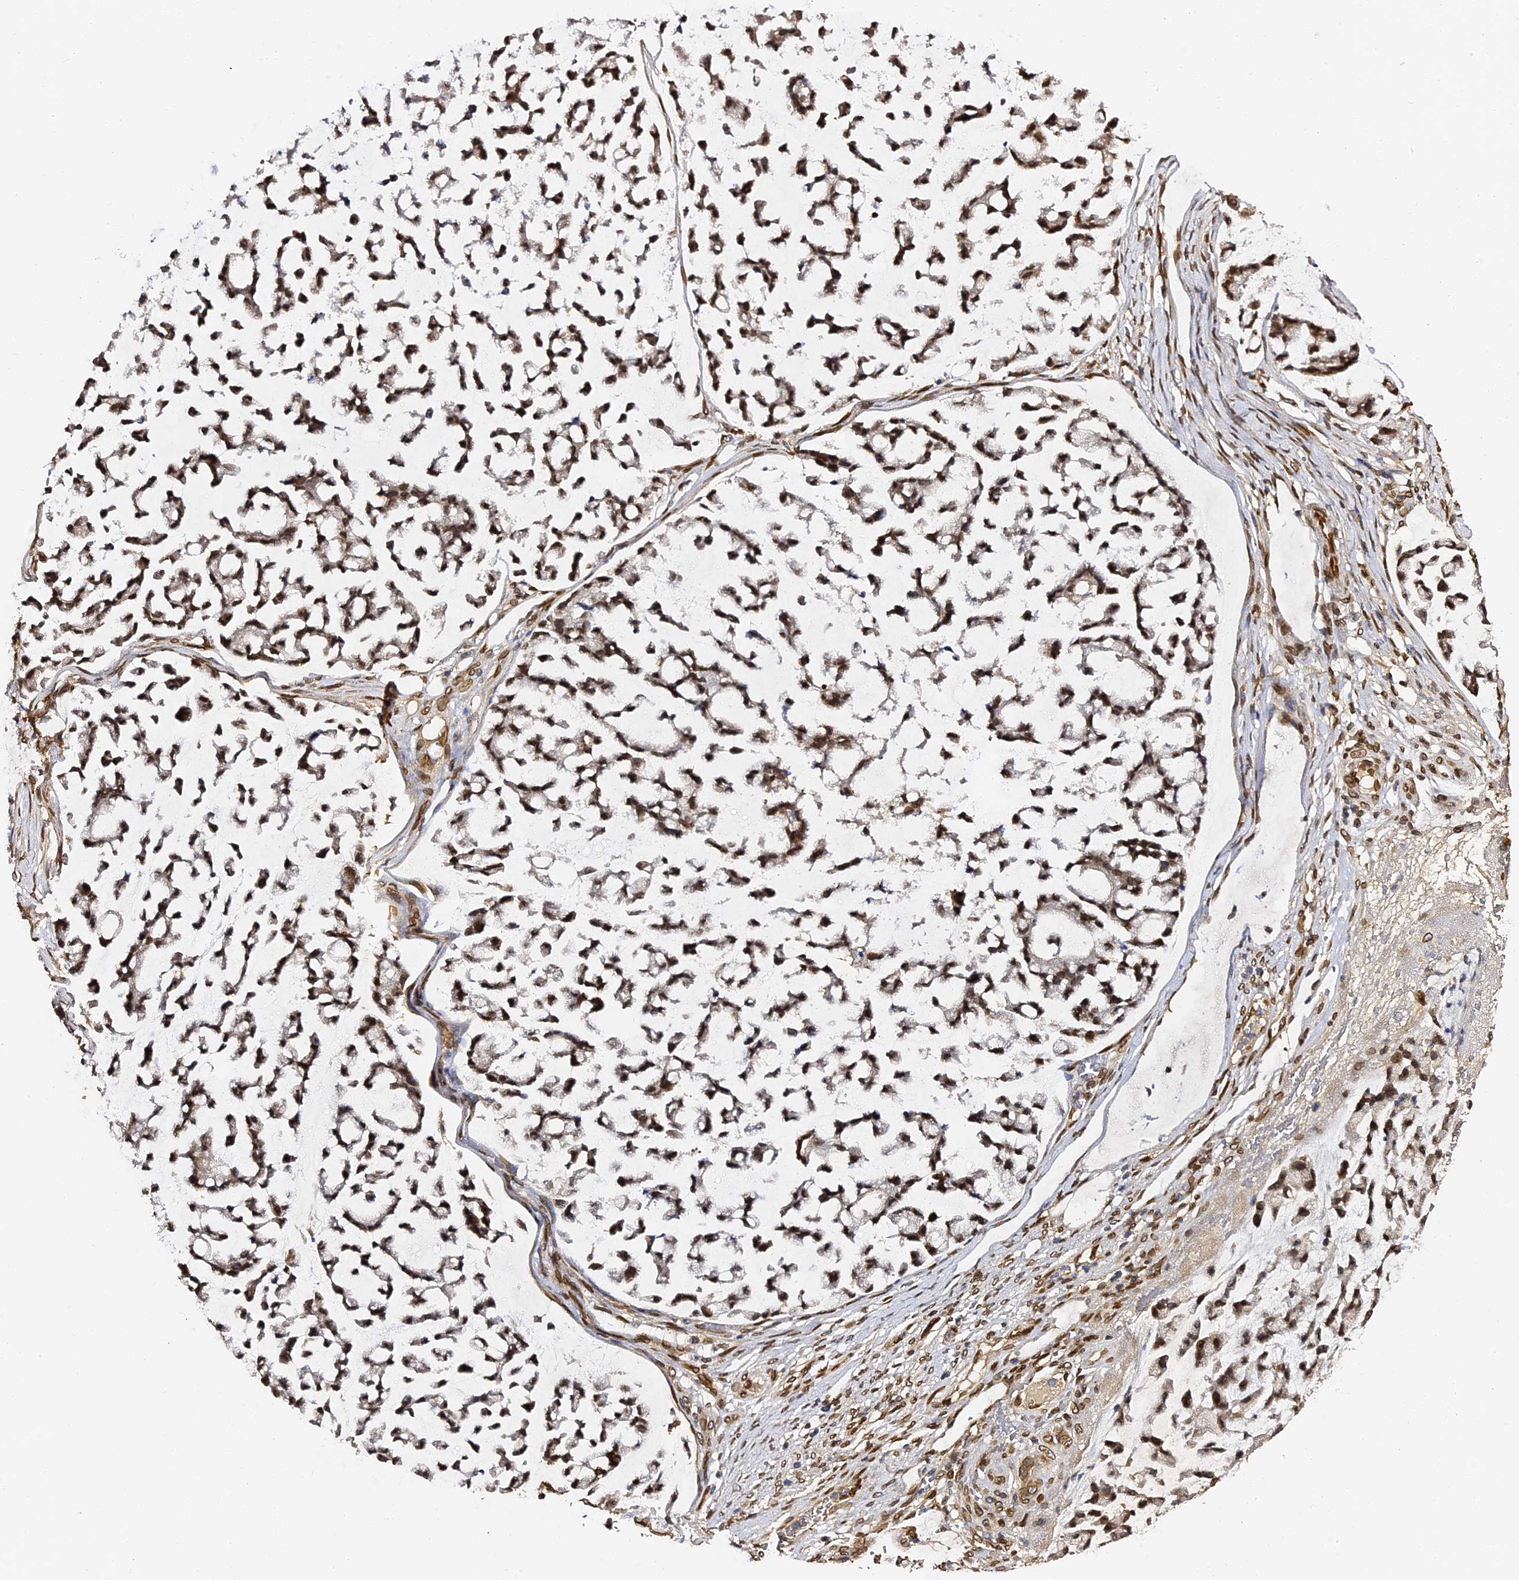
{"staining": {"intensity": "strong", "quantity": ">75%", "location": "nuclear"}, "tissue": "stomach cancer", "cell_type": "Tumor cells", "image_type": "cancer", "snomed": [{"axis": "morphology", "description": "Adenocarcinoma, NOS"}, {"axis": "topography", "description": "Stomach, lower"}], "caption": "Immunohistochemistry of stomach adenocarcinoma reveals high levels of strong nuclear staining in about >75% of tumor cells. (brown staining indicates protein expression, while blue staining denotes nuclei).", "gene": "ANAPC5", "patient": {"sex": "male", "age": 67}}